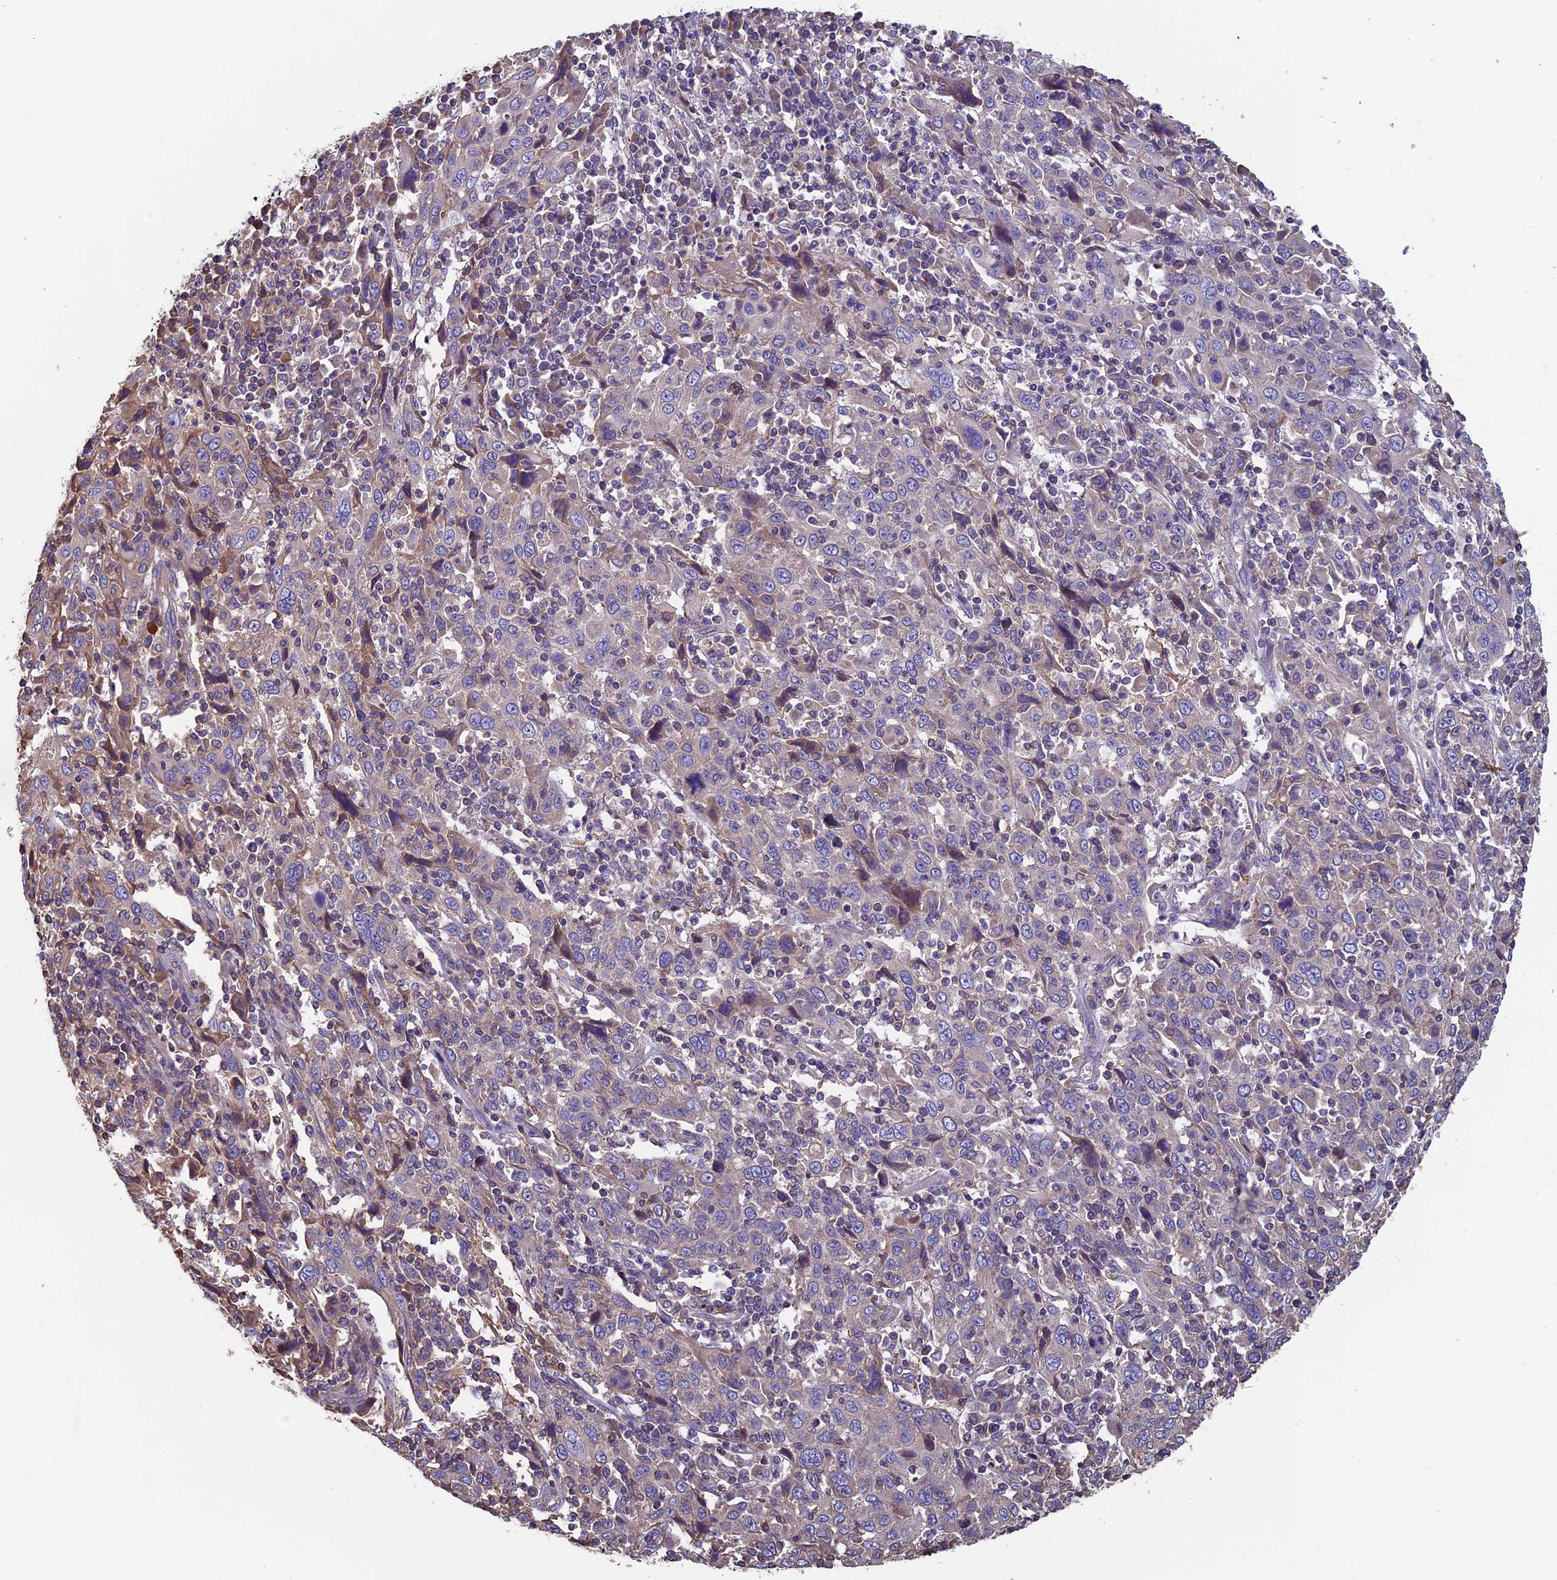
{"staining": {"intensity": "weak", "quantity": "<25%", "location": "cytoplasmic/membranous"}, "tissue": "cervical cancer", "cell_type": "Tumor cells", "image_type": "cancer", "snomed": [{"axis": "morphology", "description": "Squamous cell carcinoma, NOS"}, {"axis": "topography", "description": "Cervix"}], "caption": "Immunohistochemistry (IHC) of human squamous cell carcinoma (cervical) demonstrates no expression in tumor cells.", "gene": "CCDC153", "patient": {"sex": "female", "age": 46}}